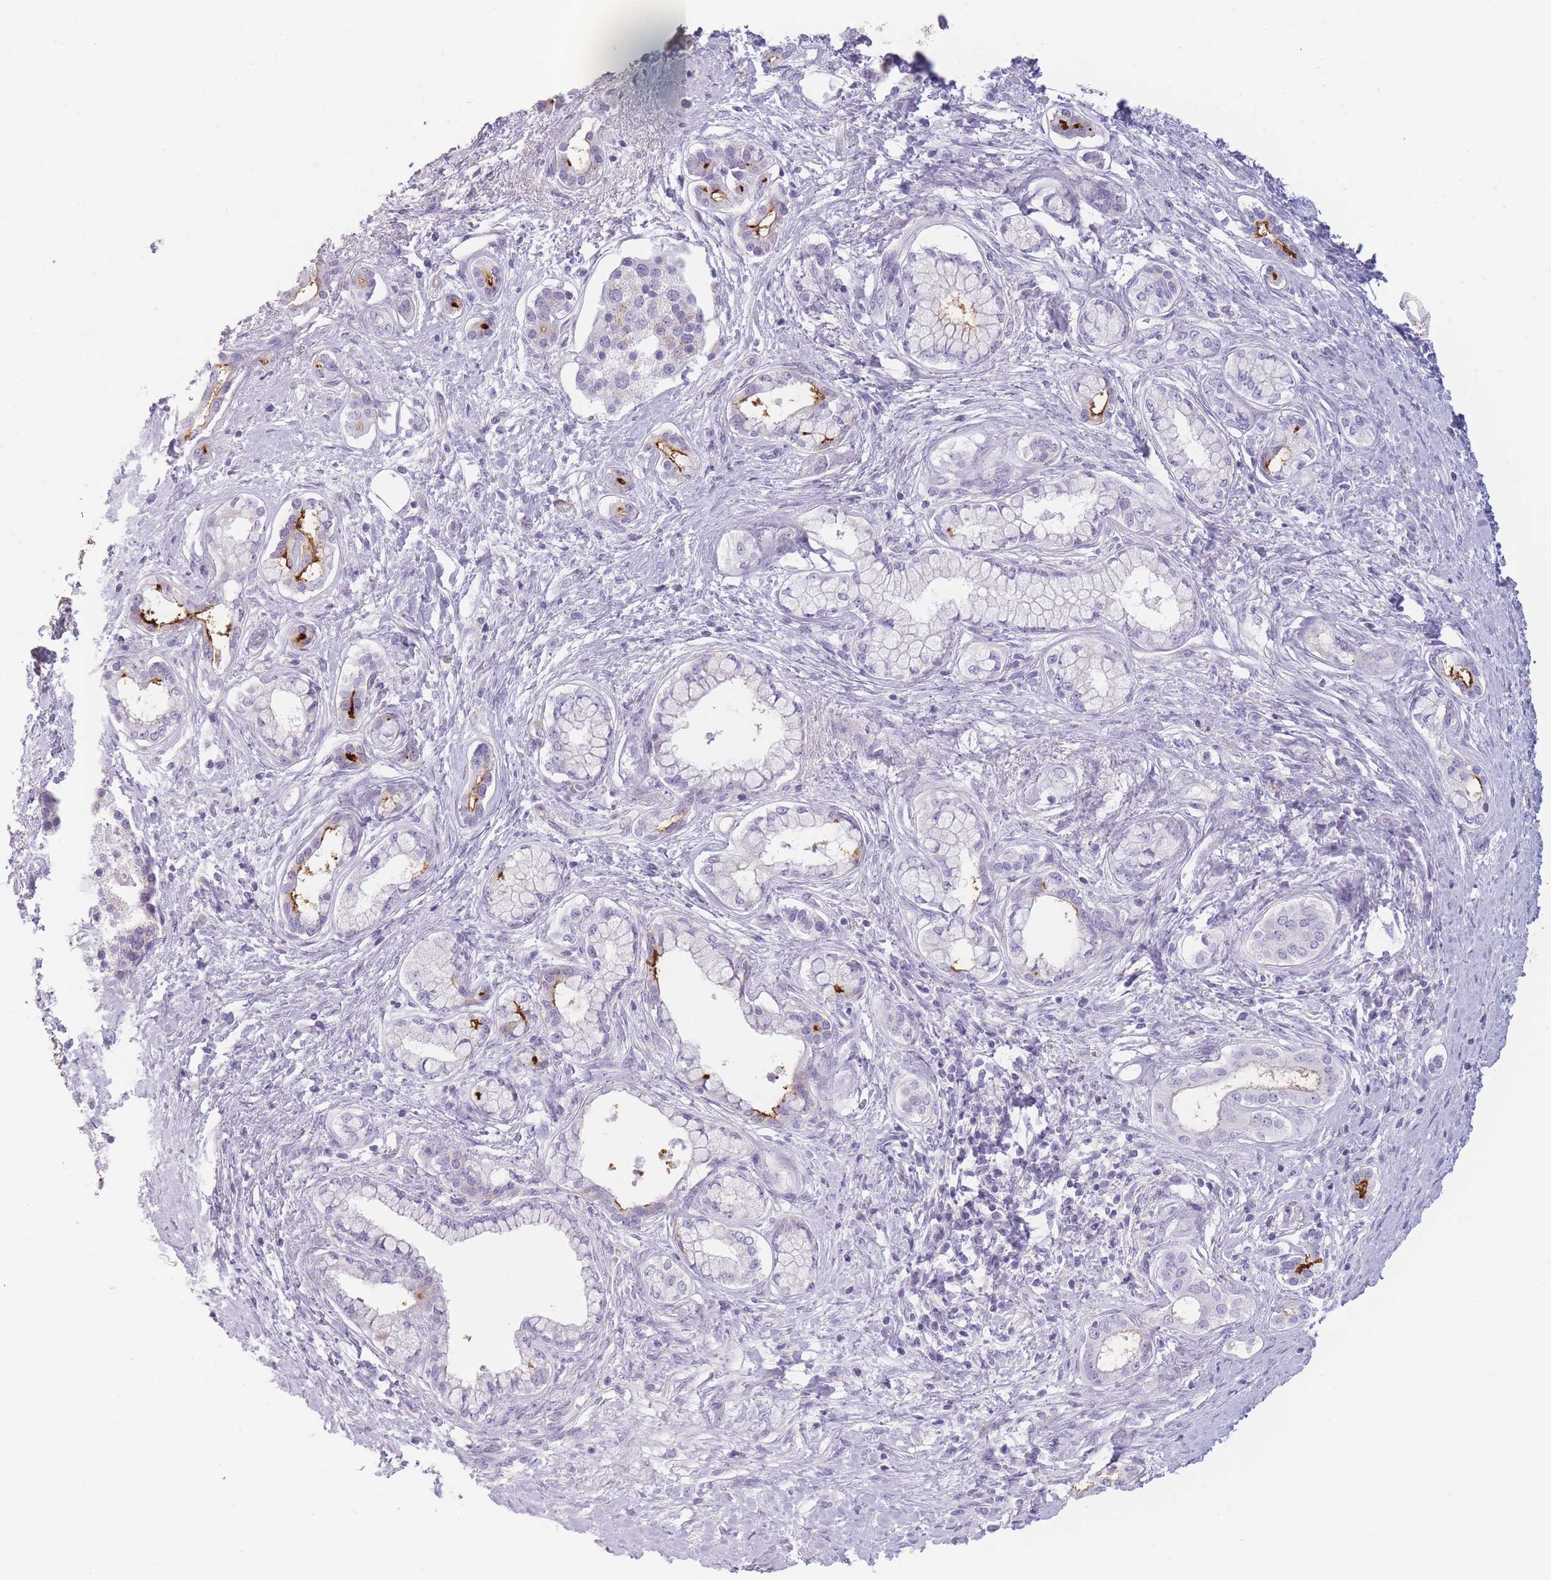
{"staining": {"intensity": "negative", "quantity": "none", "location": "none"}, "tissue": "pancreatic cancer", "cell_type": "Tumor cells", "image_type": "cancer", "snomed": [{"axis": "morphology", "description": "Adenocarcinoma, NOS"}, {"axis": "topography", "description": "Pancreas"}], "caption": "Adenocarcinoma (pancreatic) was stained to show a protein in brown. There is no significant staining in tumor cells.", "gene": "GGT1", "patient": {"sex": "male", "age": 70}}